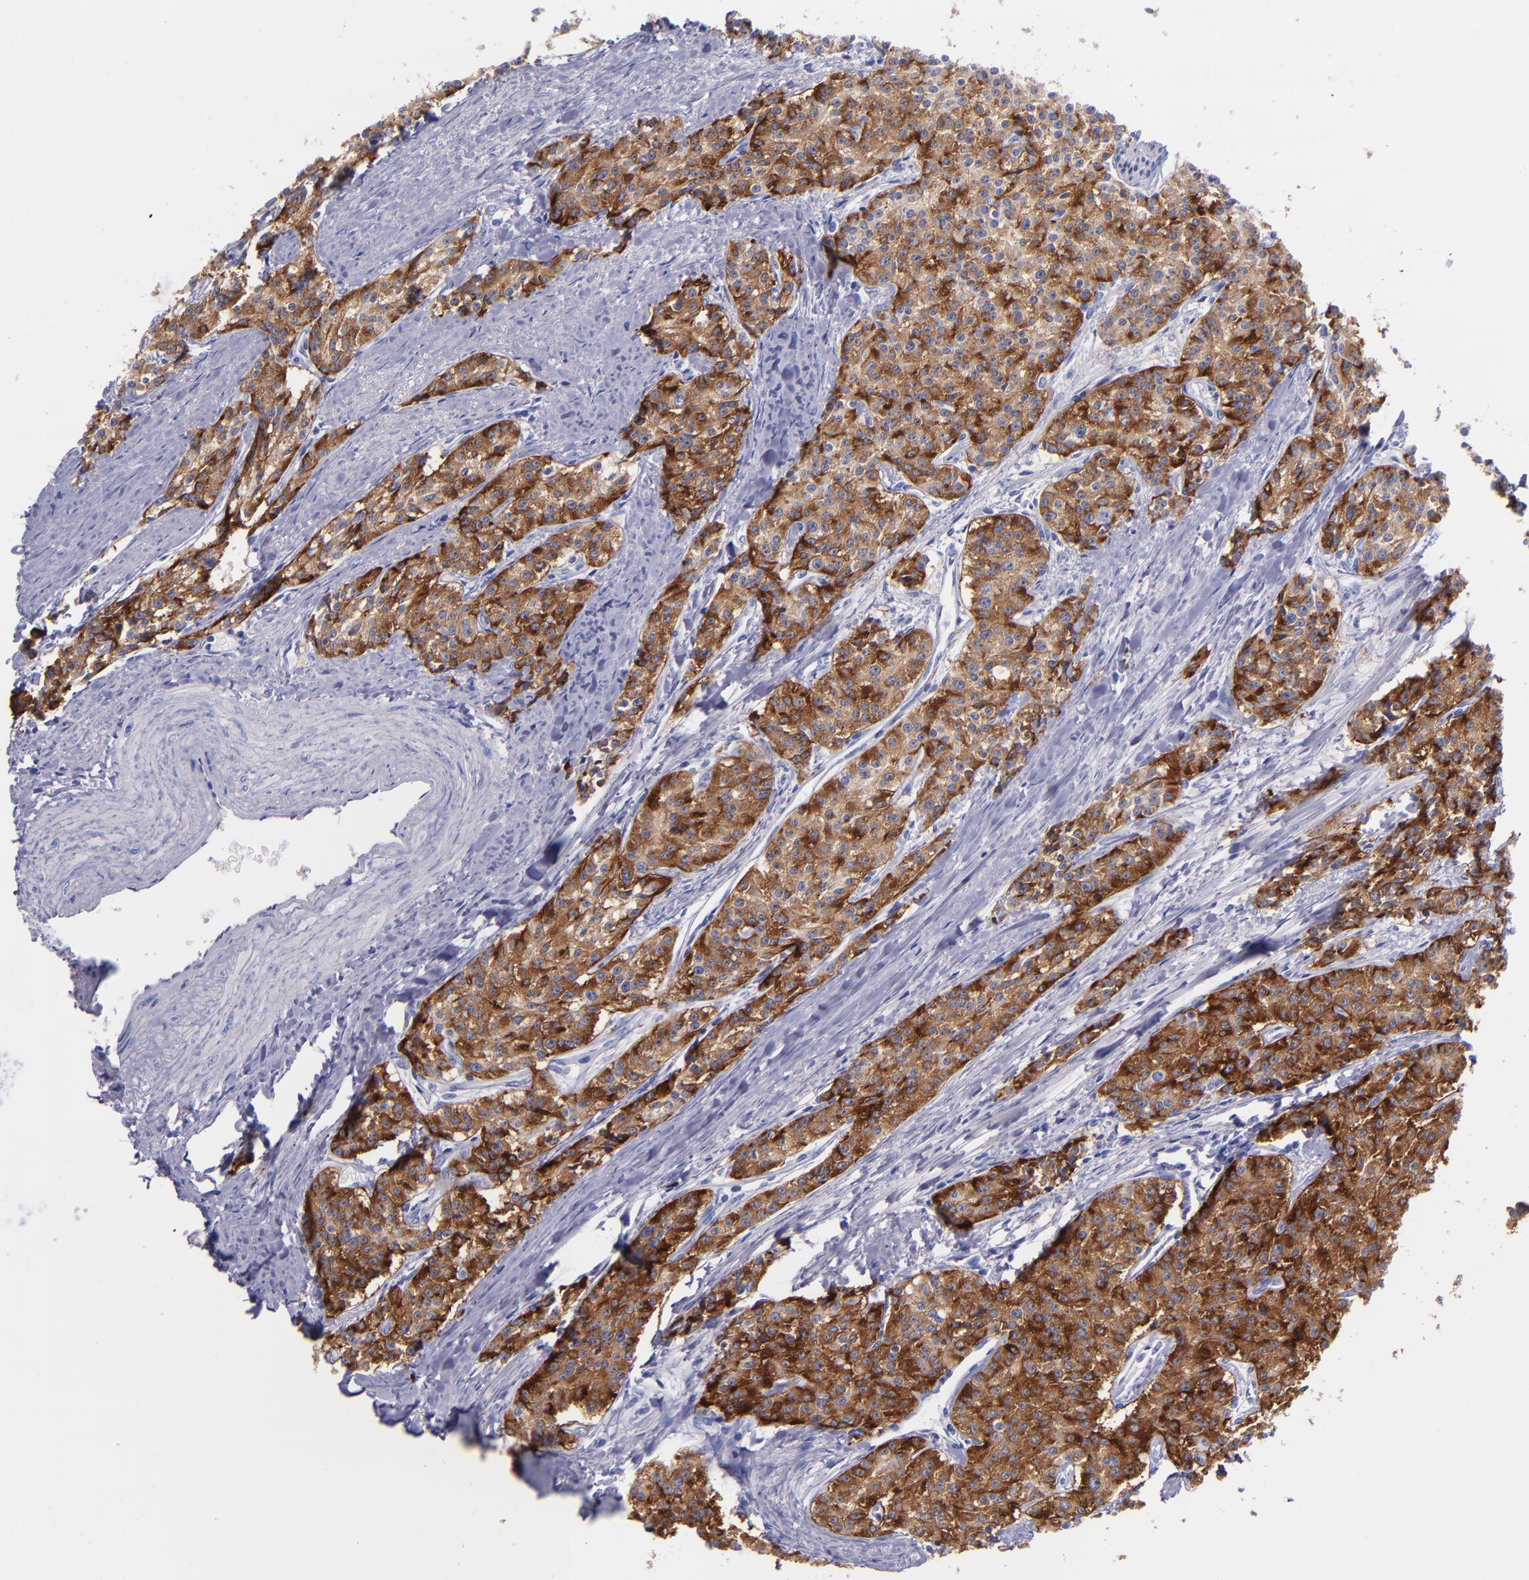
{"staining": {"intensity": "strong", "quantity": ">75%", "location": "cytoplasmic/membranous"}, "tissue": "carcinoid", "cell_type": "Tumor cells", "image_type": "cancer", "snomed": [{"axis": "morphology", "description": "Carcinoid, malignant, NOS"}, {"axis": "topography", "description": "Stomach"}], "caption": "Brown immunohistochemical staining in carcinoid displays strong cytoplasmic/membranous expression in about >75% of tumor cells. (DAB (3,3'-diaminobenzidine) IHC with brightfield microscopy, high magnification).", "gene": "SV2A", "patient": {"sex": "female", "age": 76}}